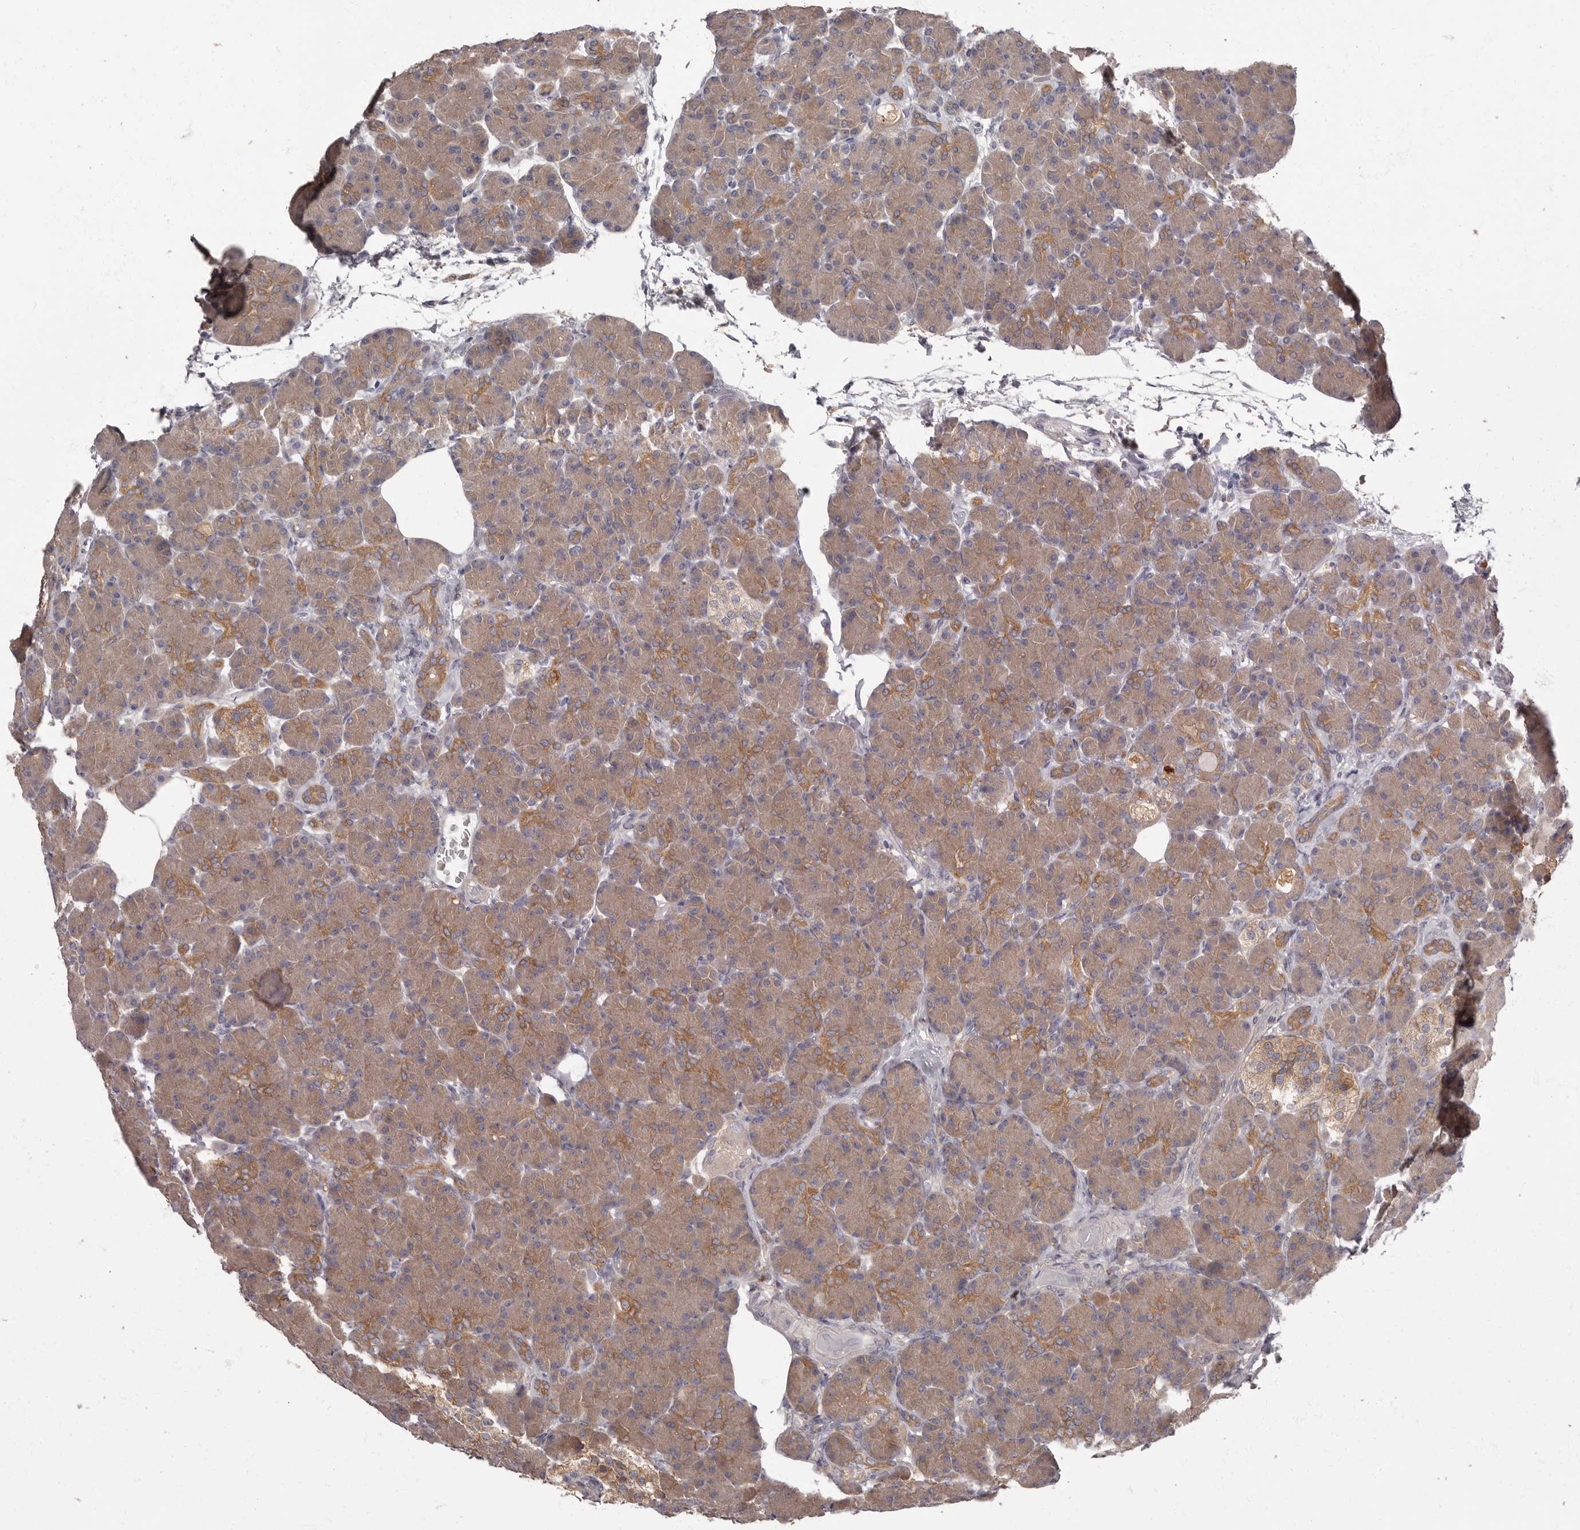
{"staining": {"intensity": "moderate", "quantity": ">75%", "location": "cytoplasmic/membranous"}, "tissue": "pancreas", "cell_type": "Exocrine glandular cells", "image_type": "normal", "snomed": [{"axis": "morphology", "description": "Normal tissue, NOS"}, {"axis": "topography", "description": "Pancreas"}], "caption": "A high-resolution micrograph shows immunohistochemistry staining of benign pancreas, which displays moderate cytoplasmic/membranous staining in about >75% of exocrine glandular cells.", "gene": "APEH", "patient": {"sex": "female", "age": 43}}